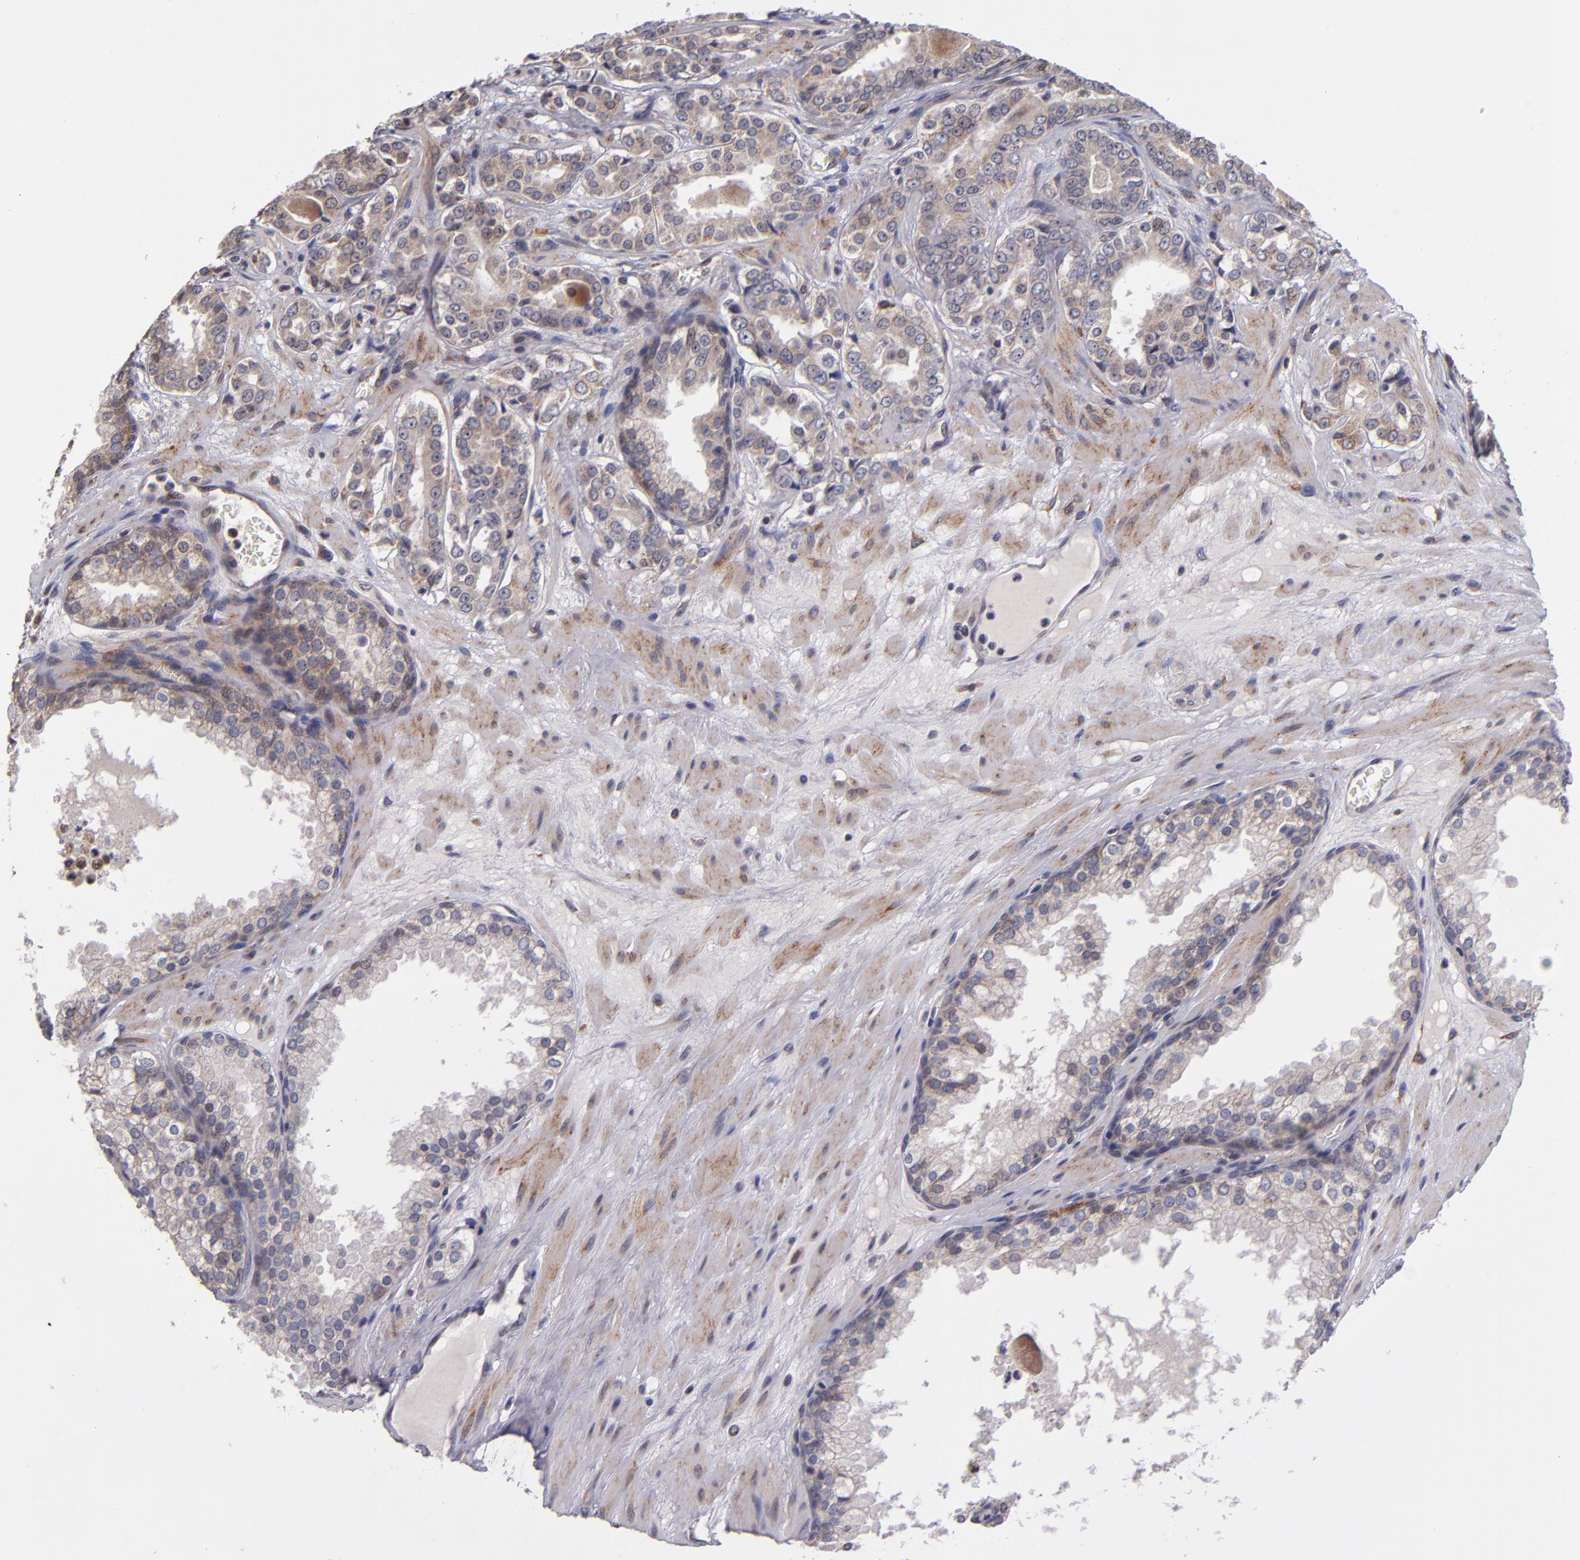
{"staining": {"intensity": "weak", "quantity": ">75%", "location": "cytoplasmic/membranous"}, "tissue": "prostate cancer", "cell_type": "Tumor cells", "image_type": "cancer", "snomed": [{"axis": "morphology", "description": "Adenocarcinoma, Medium grade"}, {"axis": "topography", "description": "Prostate"}], "caption": "Human adenocarcinoma (medium-grade) (prostate) stained with a brown dye shows weak cytoplasmic/membranous positive expression in about >75% of tumor cells.", "gene": "CASP1", "patient": {"sex": "male", "age": 60}}